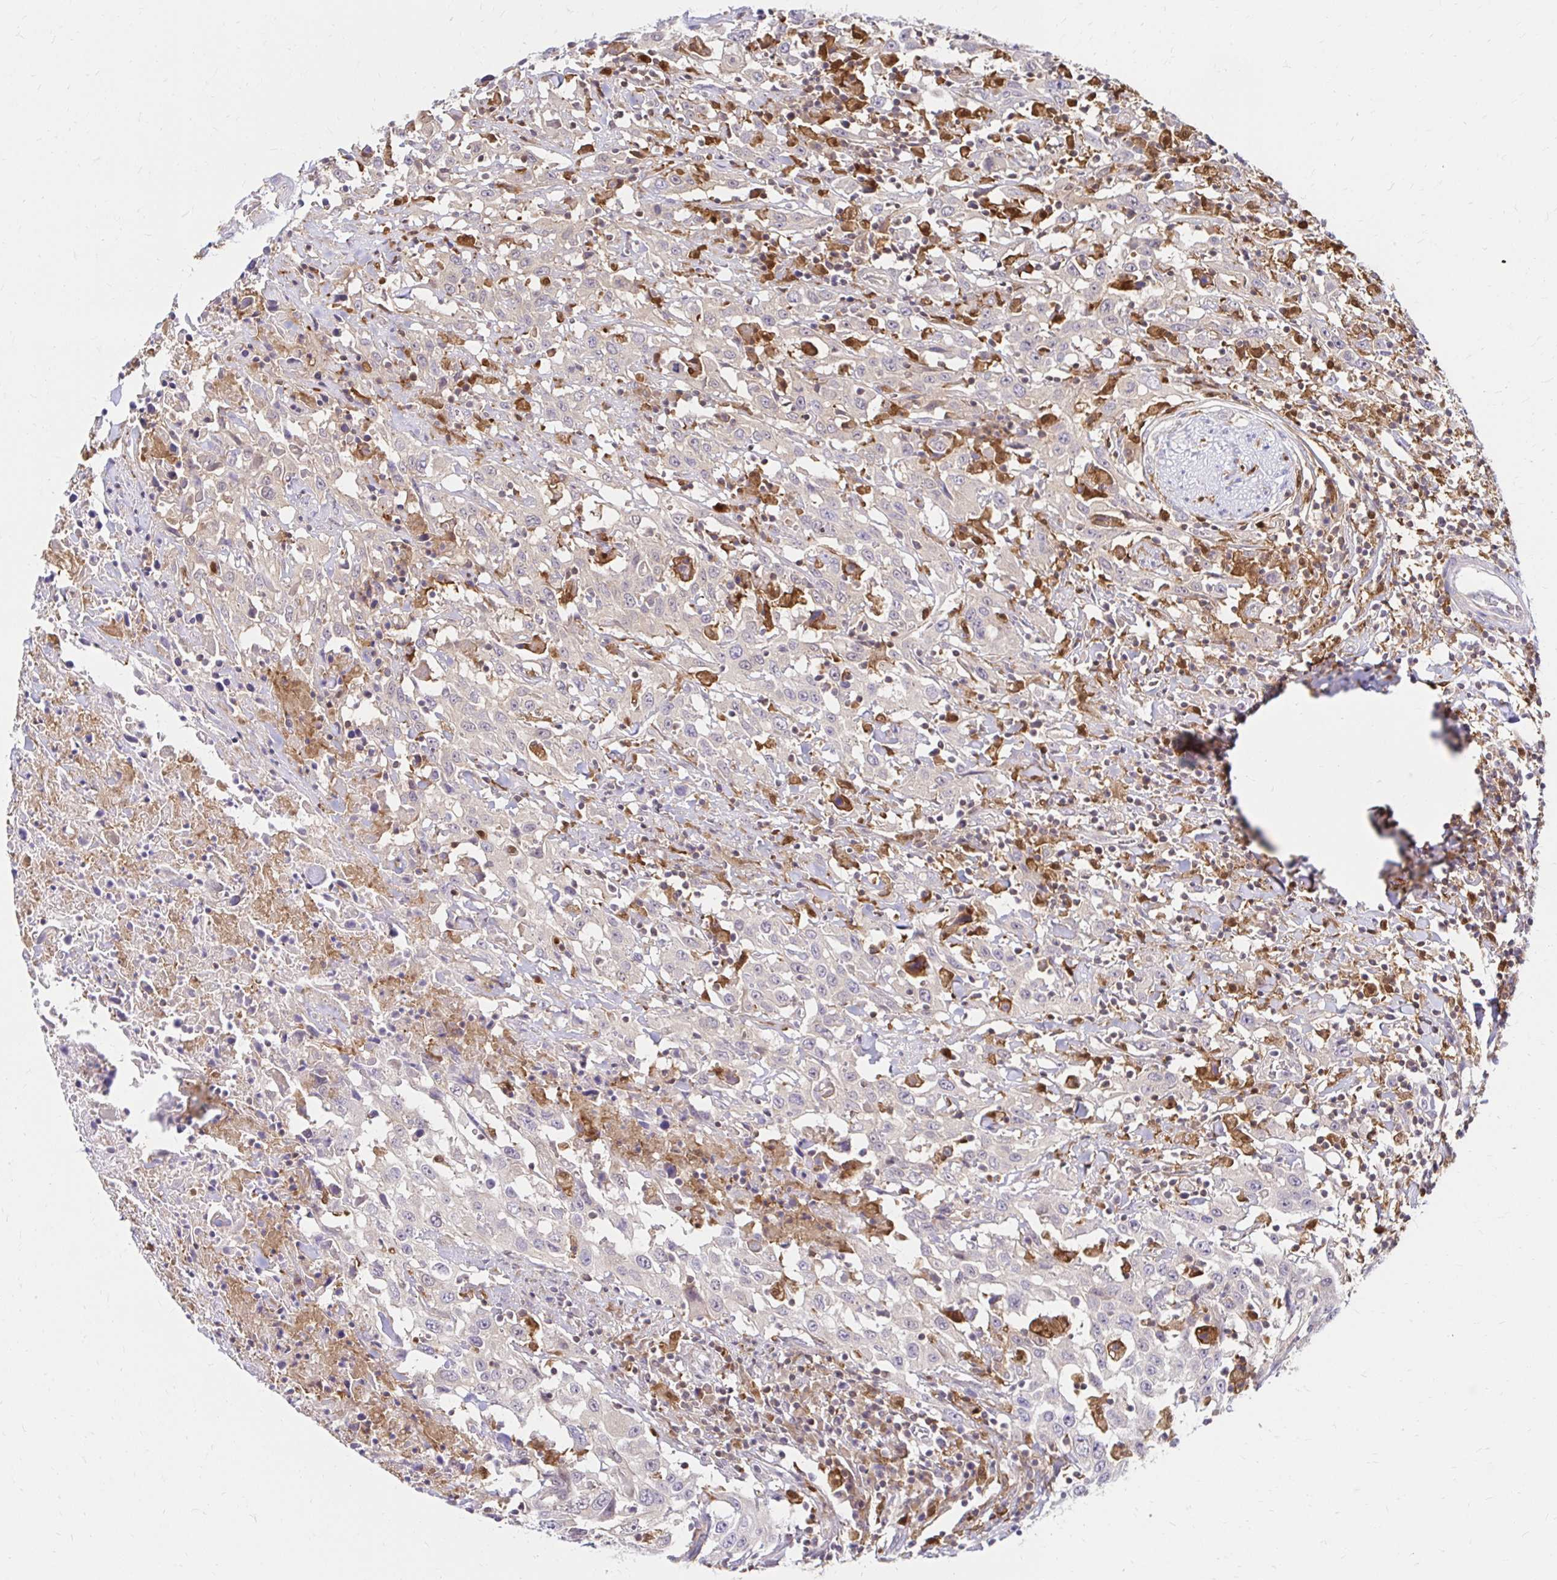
{"staining": {"intensity": "negative", "quantity": "none", "location": "none"}, "tissue": "urothelial cancer", "cell_type": "Tumor cells", "image_type": "cancer", "snomed": [{"axis": "morphology", "description": "Urothelial carcinoma, High grade"}, {"axis": "topography", "description": "Urinary bladder"}], "caption": "Protein analysis of high-grade urothelial carcinoma reveals no significant staining in tumor cells.", "gene": "PYCARD", "patient": {"sex": "male", "age": 61}}